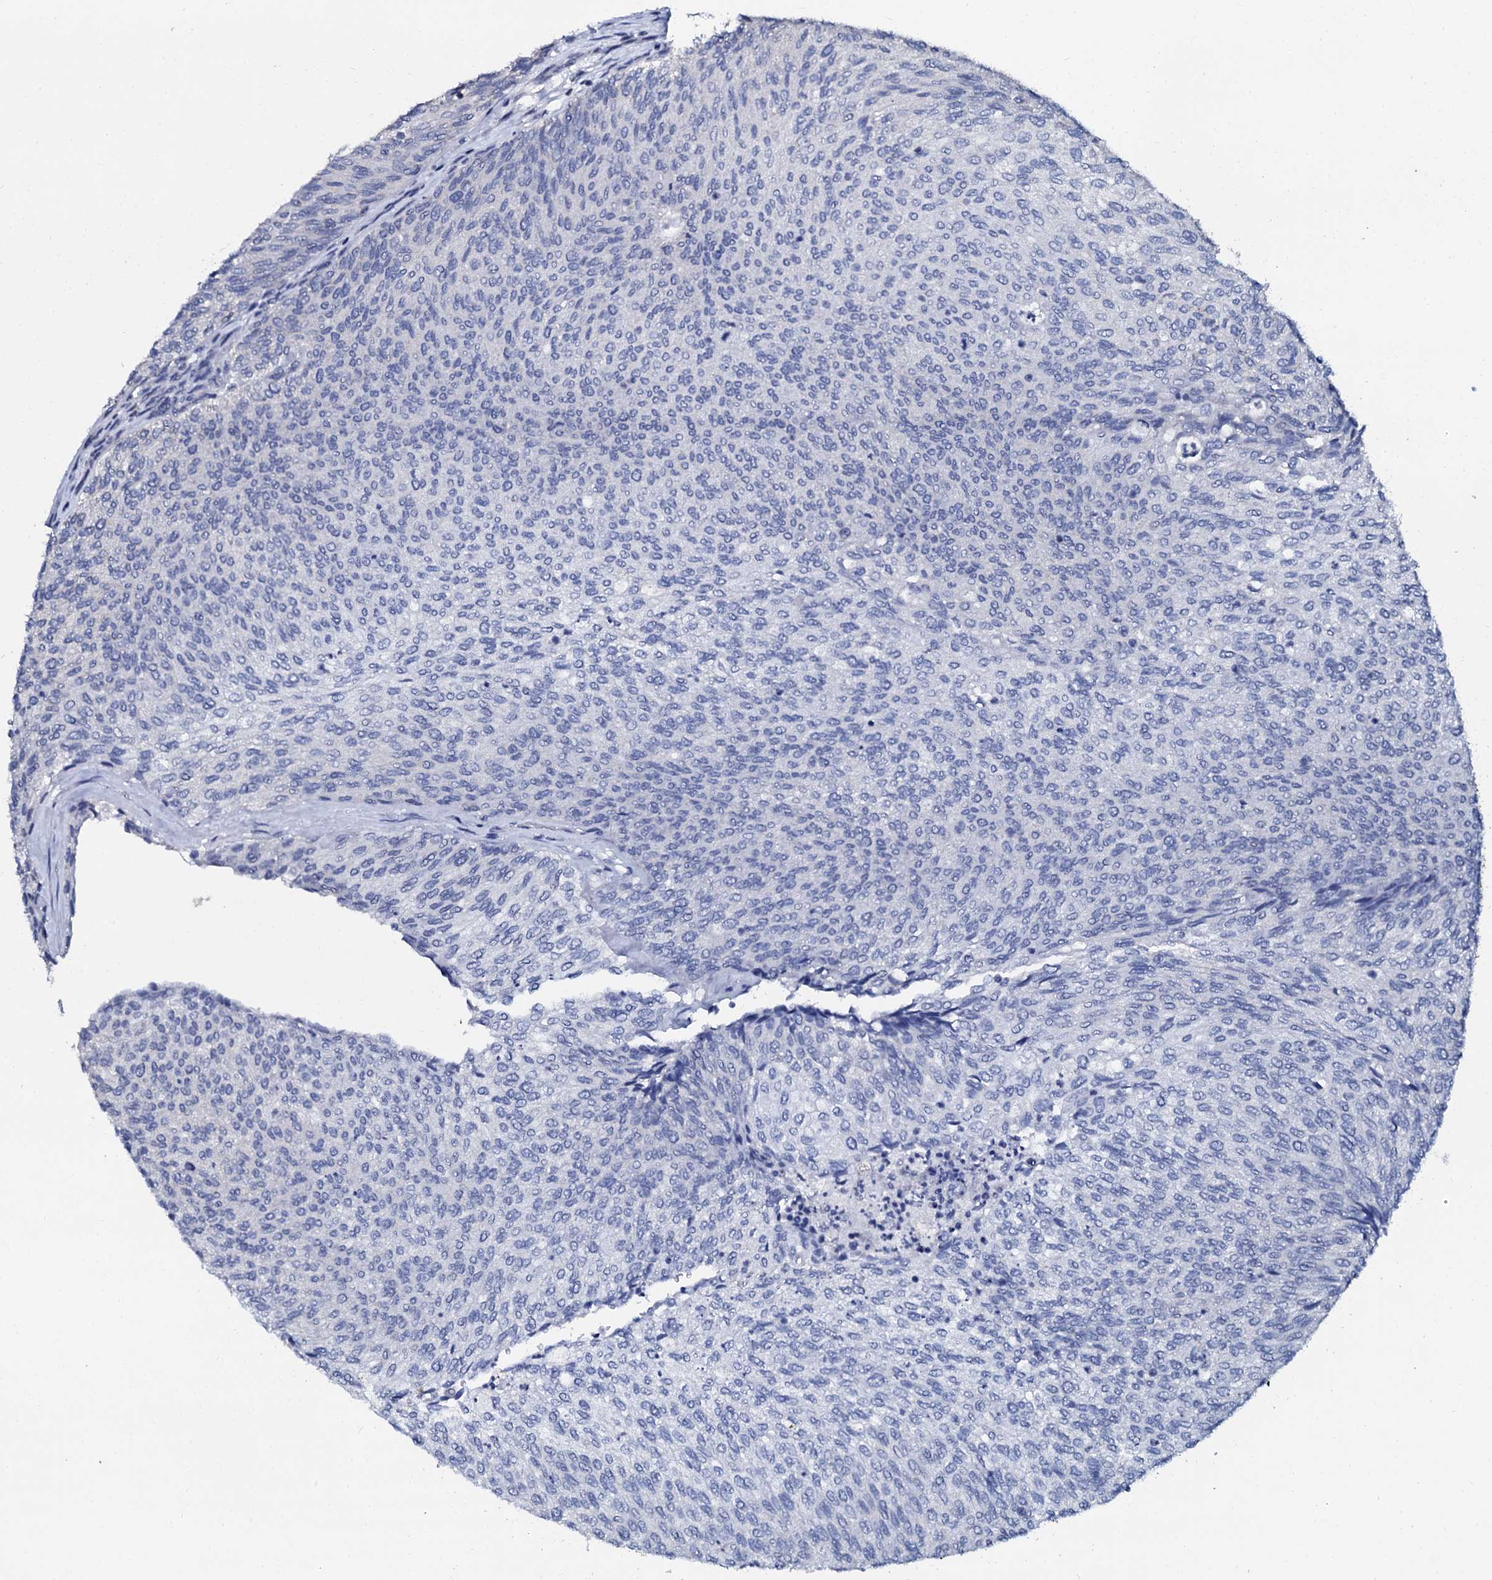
{"staining": {"intensity": "negative", "quantity": "none", "location": "none"}, "tissue": "urothelial cancer", "cell_type": "Tumor cells", "image_type": "cancer", "snomed": [{"axis": "morphology", "description": "Urothelial carcinoma, Low grade"}, {"axis": "topography", "description": "Urinary bladder"}], "caption": "Immunohistochemical staining of human urothelial cancer demonstrates no significant expression in tumor cells.", "gene": "SLC37A4", "patient": {"sex": "female", "age": 79}}